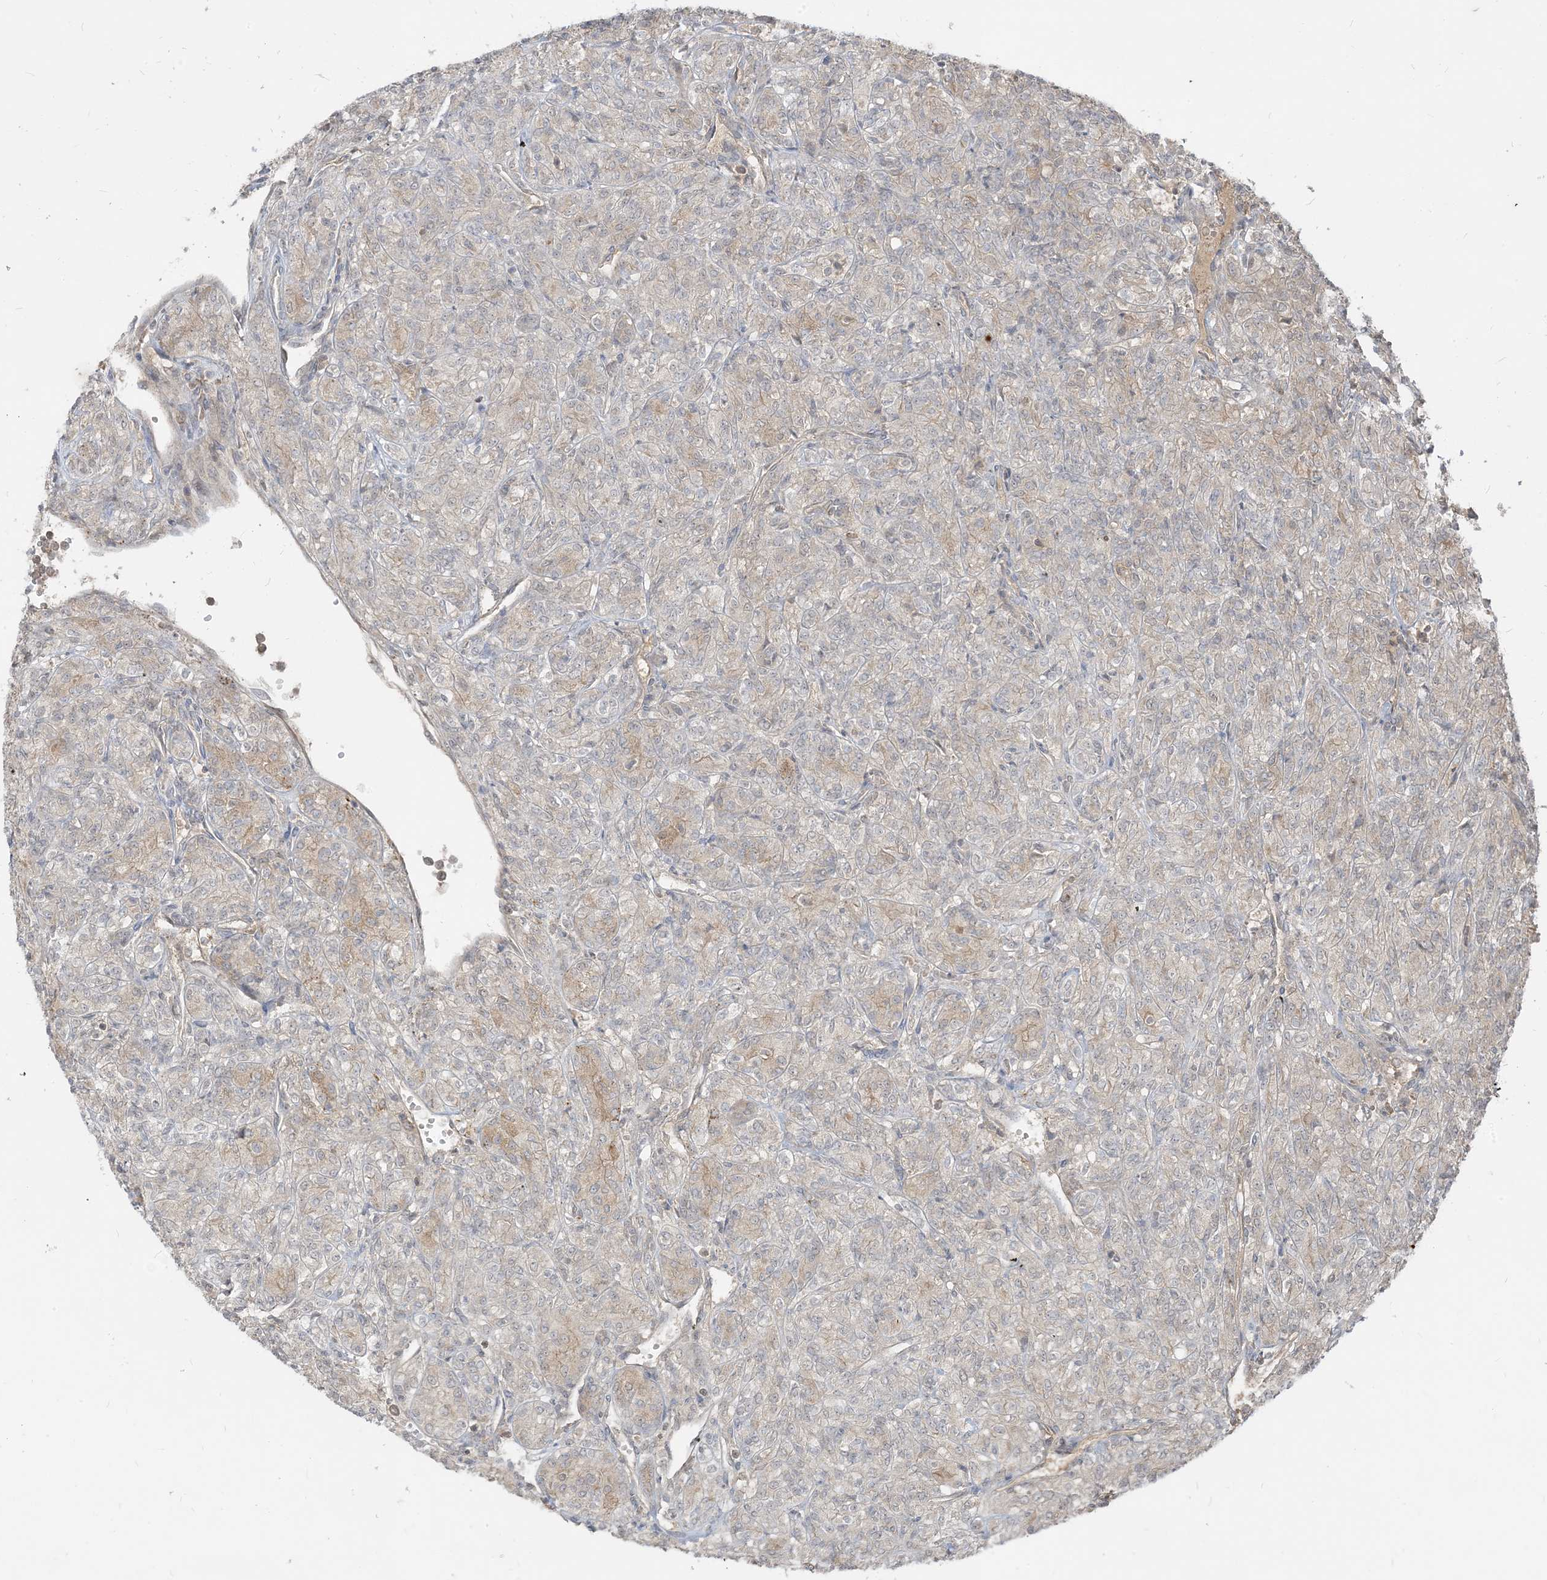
{"staining": {"intensity": "negative", "quantity": "none", "location": "none"}, "tissue": "renal cancer", "cell_type": "Tumor cells", "image_type": "cancer", "snomed": [{"axis": "morphology", "description": "Adenocarcinoma, NOS"}, {"axis": "topography", "description": "Kidney"}], "caption": "Renal adenocarcinoma was stained to show a protein in brown. There is no significant positivity in tumor cells.", "gene": "TBCC", "patient": {"sex": "male", "age": 77}}